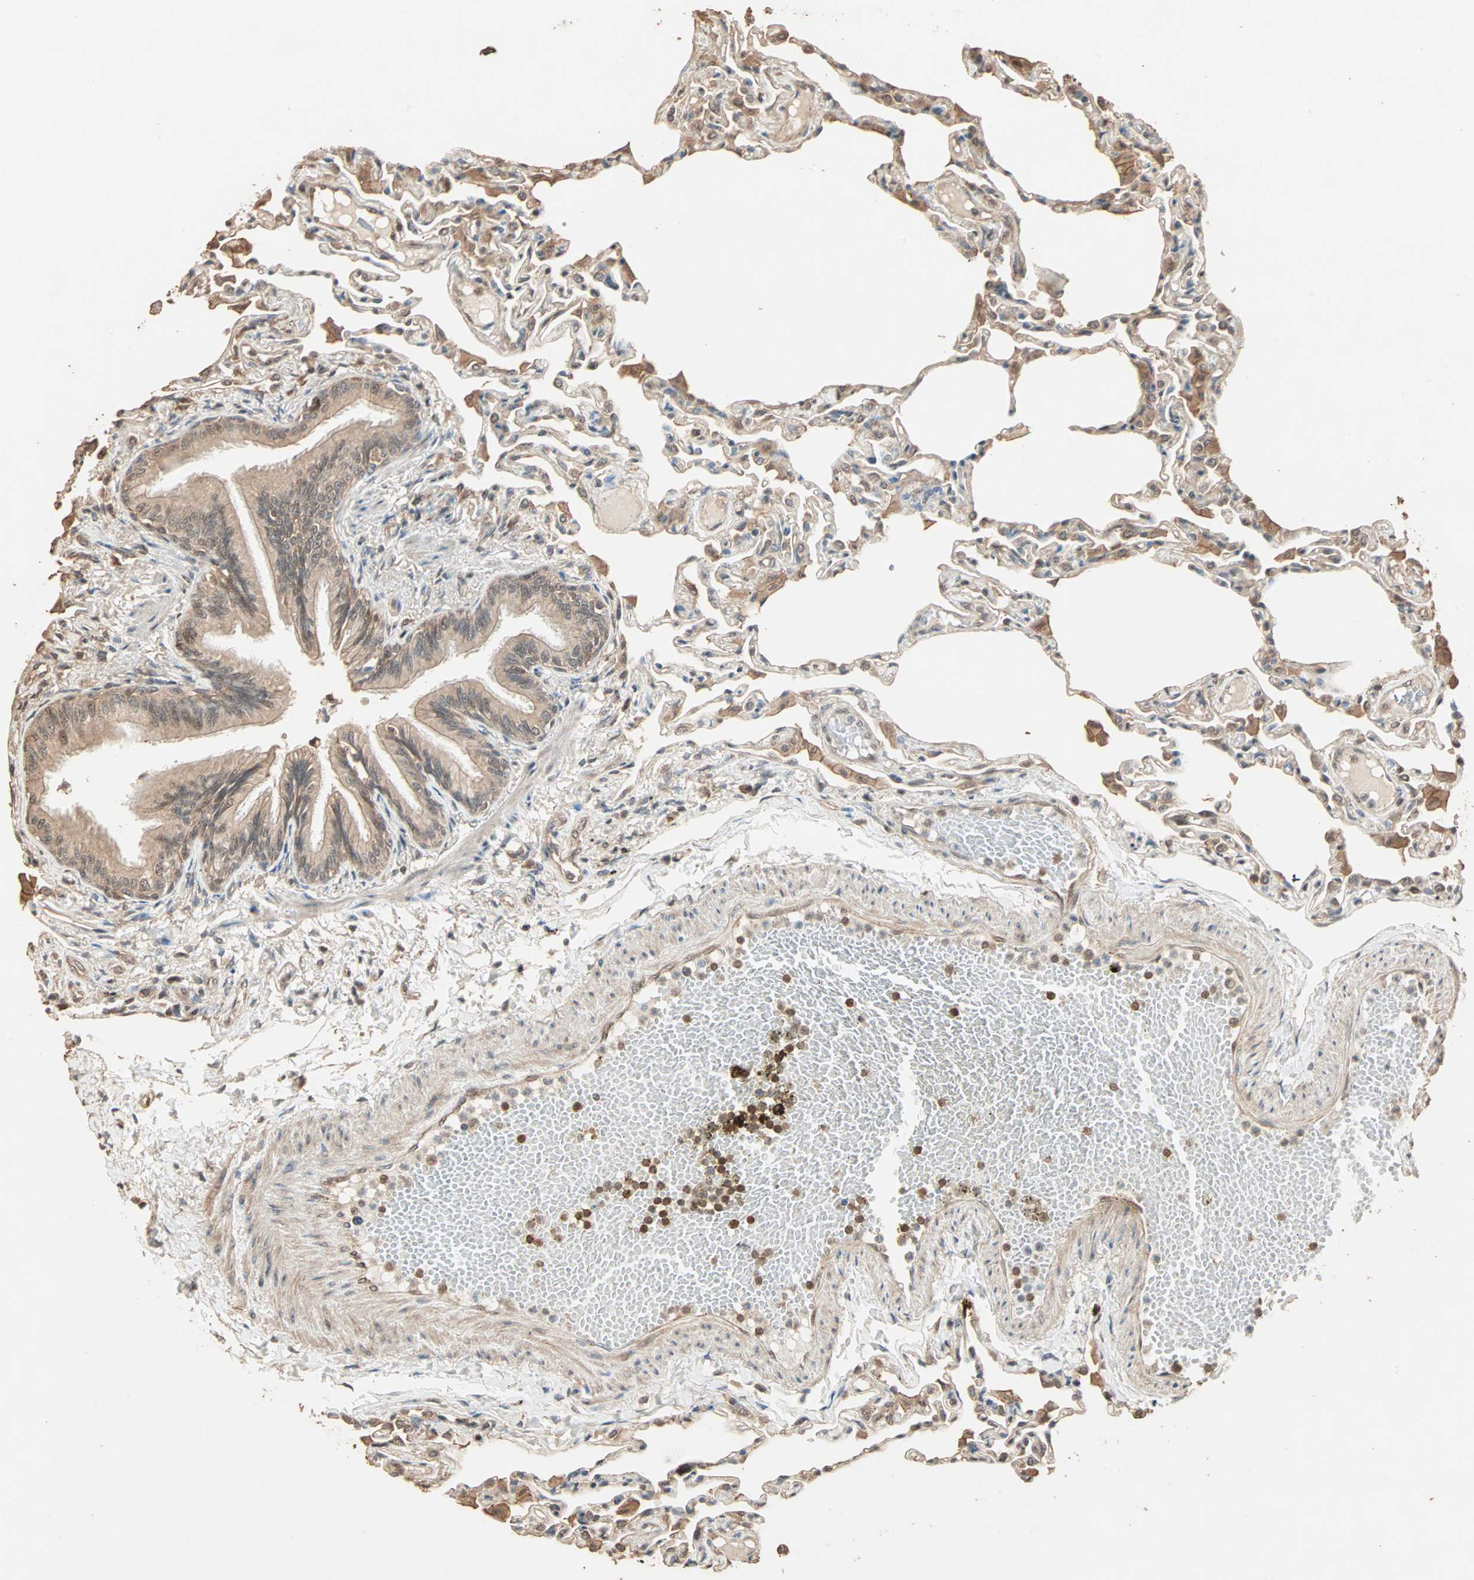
{"staining": {"intensity": "moderate", "quantity": "25%-75%", "location": "cytoplasmic/membranous,nuclear"}, "tissue": "lung", "cell_type": "Alveolar cells", "image_type": "normal", "snomed": [{"axis": "morphology", "description": "Normal tissue, NOS"}, {"axis": "topography", "description": "Lung"}], "caption": "Immunohistochemistry histopathology image of benign lung: human lung stained using immunohistochemistry (IHC) exhibits medium levels of moderate protein expression localized specifically in the cytoplasmic/membranous,nuclear of alveolar cells, appearing as a cytoplasmic/membranous,nuclear brown color.", "gene": "ZBTB33", "patient": {"sex": "female", "age": 49}}